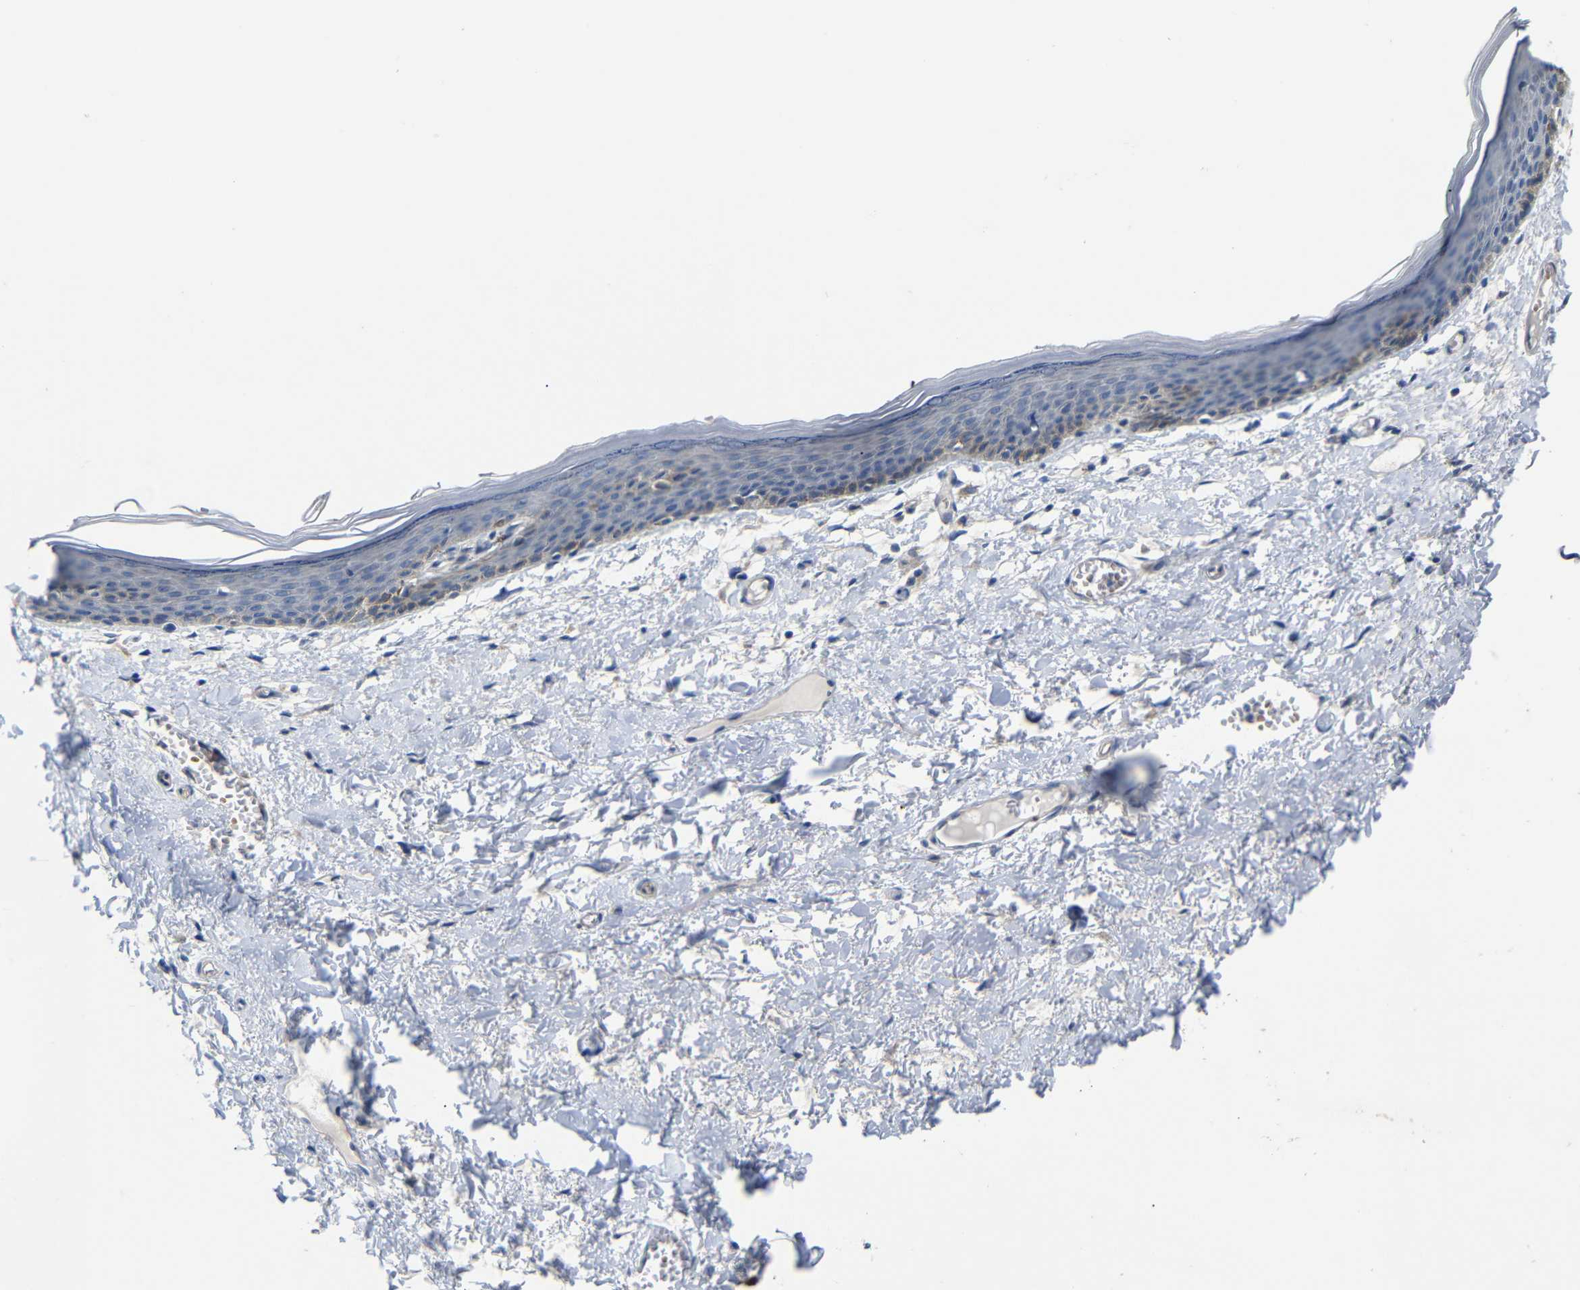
{"staining": {"intensity": "weak", "quantity": "<25%", "location": "cytoplasmic/membranous"}, "tissue": "skin", "cell_type": "Epidermal cells", "image_type": "normal", "snomed": [{"axis": "morphology", "description": "Normal tissue, NOS"}, {"axis": "topography", "description": "Vulva"}], "caption": "Epidermal cells are negative for brown protein staining in normal skin. Brightfield microscopy of IHC stained with DAB (3,3'-diaminobenzidine) (brown) and hematoxylin (blue), captured at high magnification.", "gene": "TBC1D32", "patient": {"sex": "female", "age": 54}}